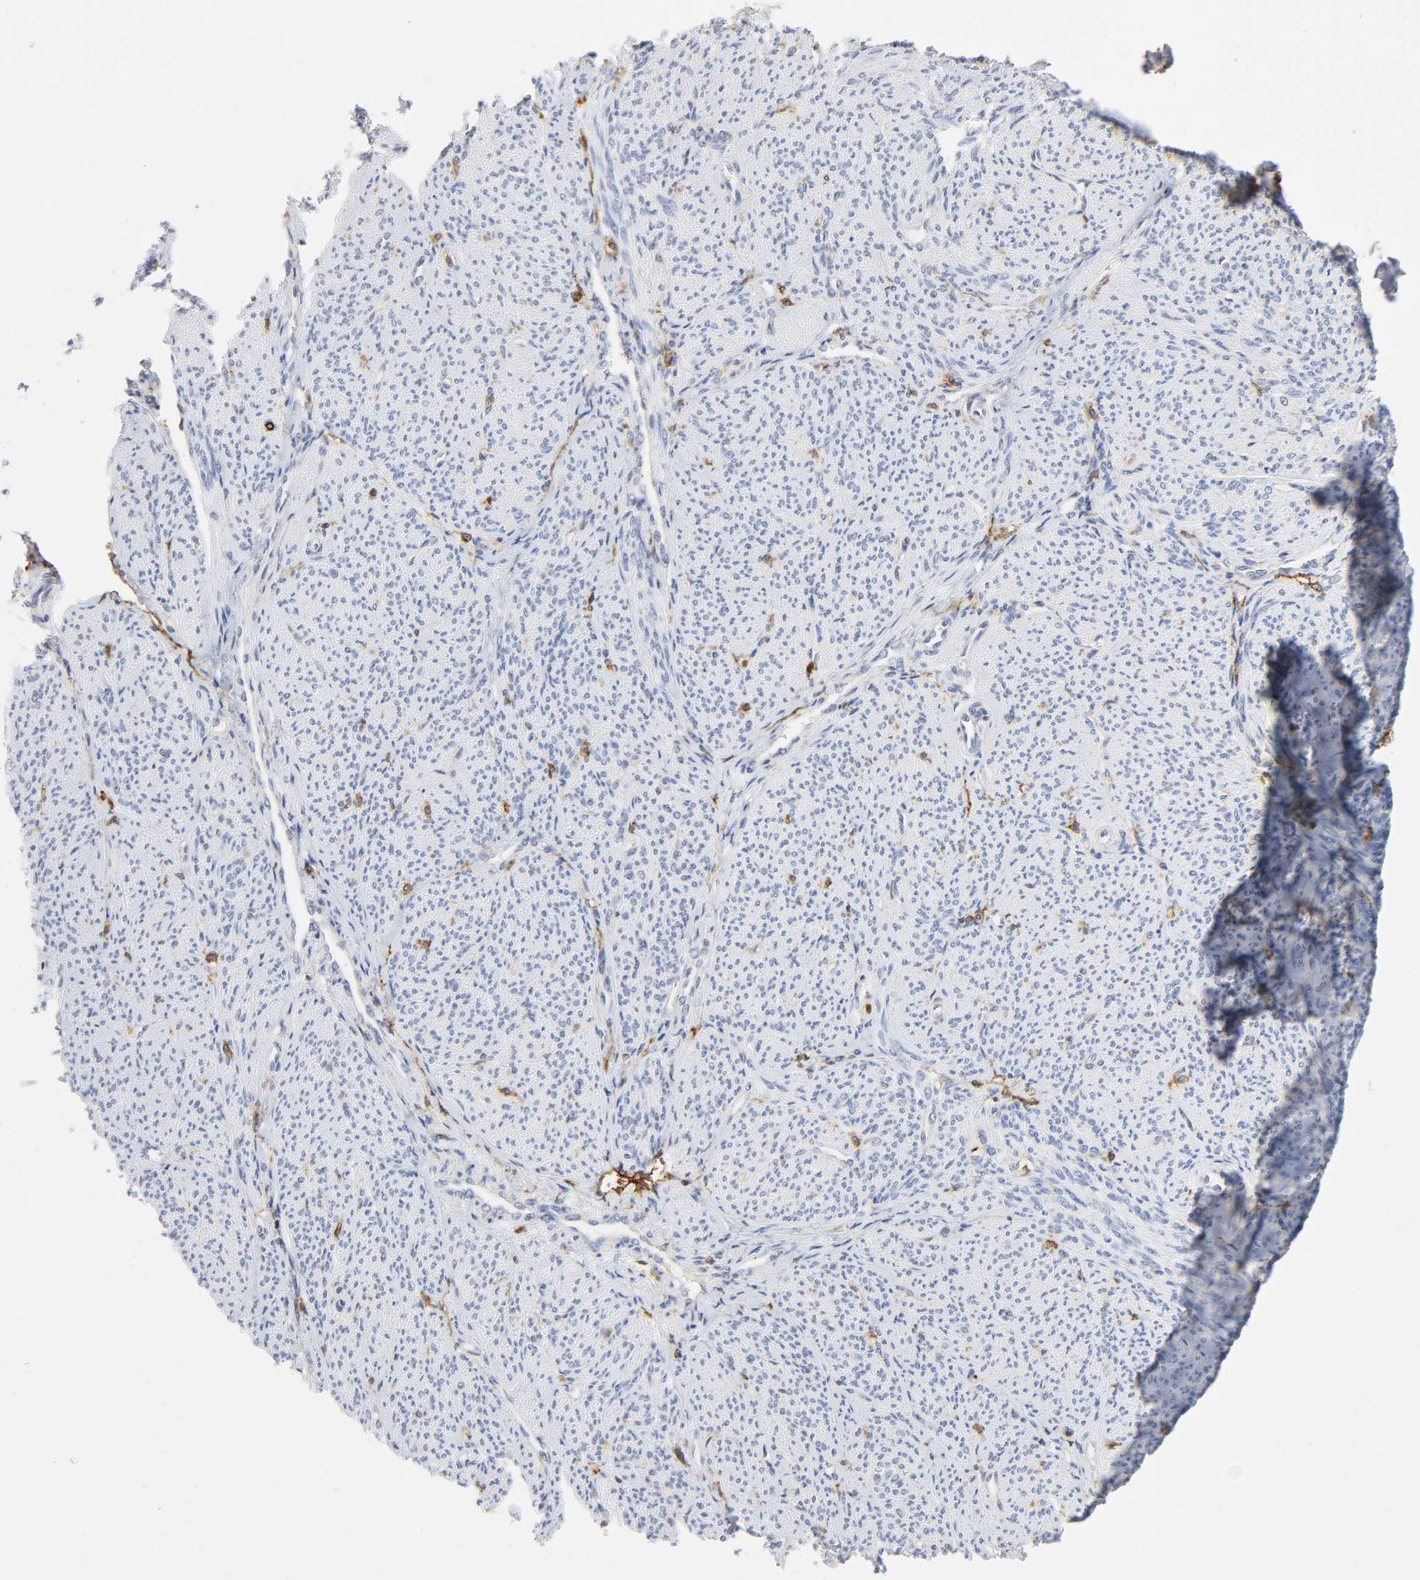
{"staining": {"intensity": "negative", "quantity": "none", "location": "none"}, "tissue": "smooth muscle", "cell_type": "Smooth muscle cells", "image_type": "normal", "snomed": [{"axis": "morphology", "description": "Normal tissue, NOS"}, {"axis": "topography", "description": "Smooth muscle"}], "caption": "DAB (3,3'-diaminobenzidine) immunohistochemical staining of benign smooth muscle displays no significant expression in smooth muscle cells.", "gene": "LYN", "patient": {"sex": "female", "age": 65}}